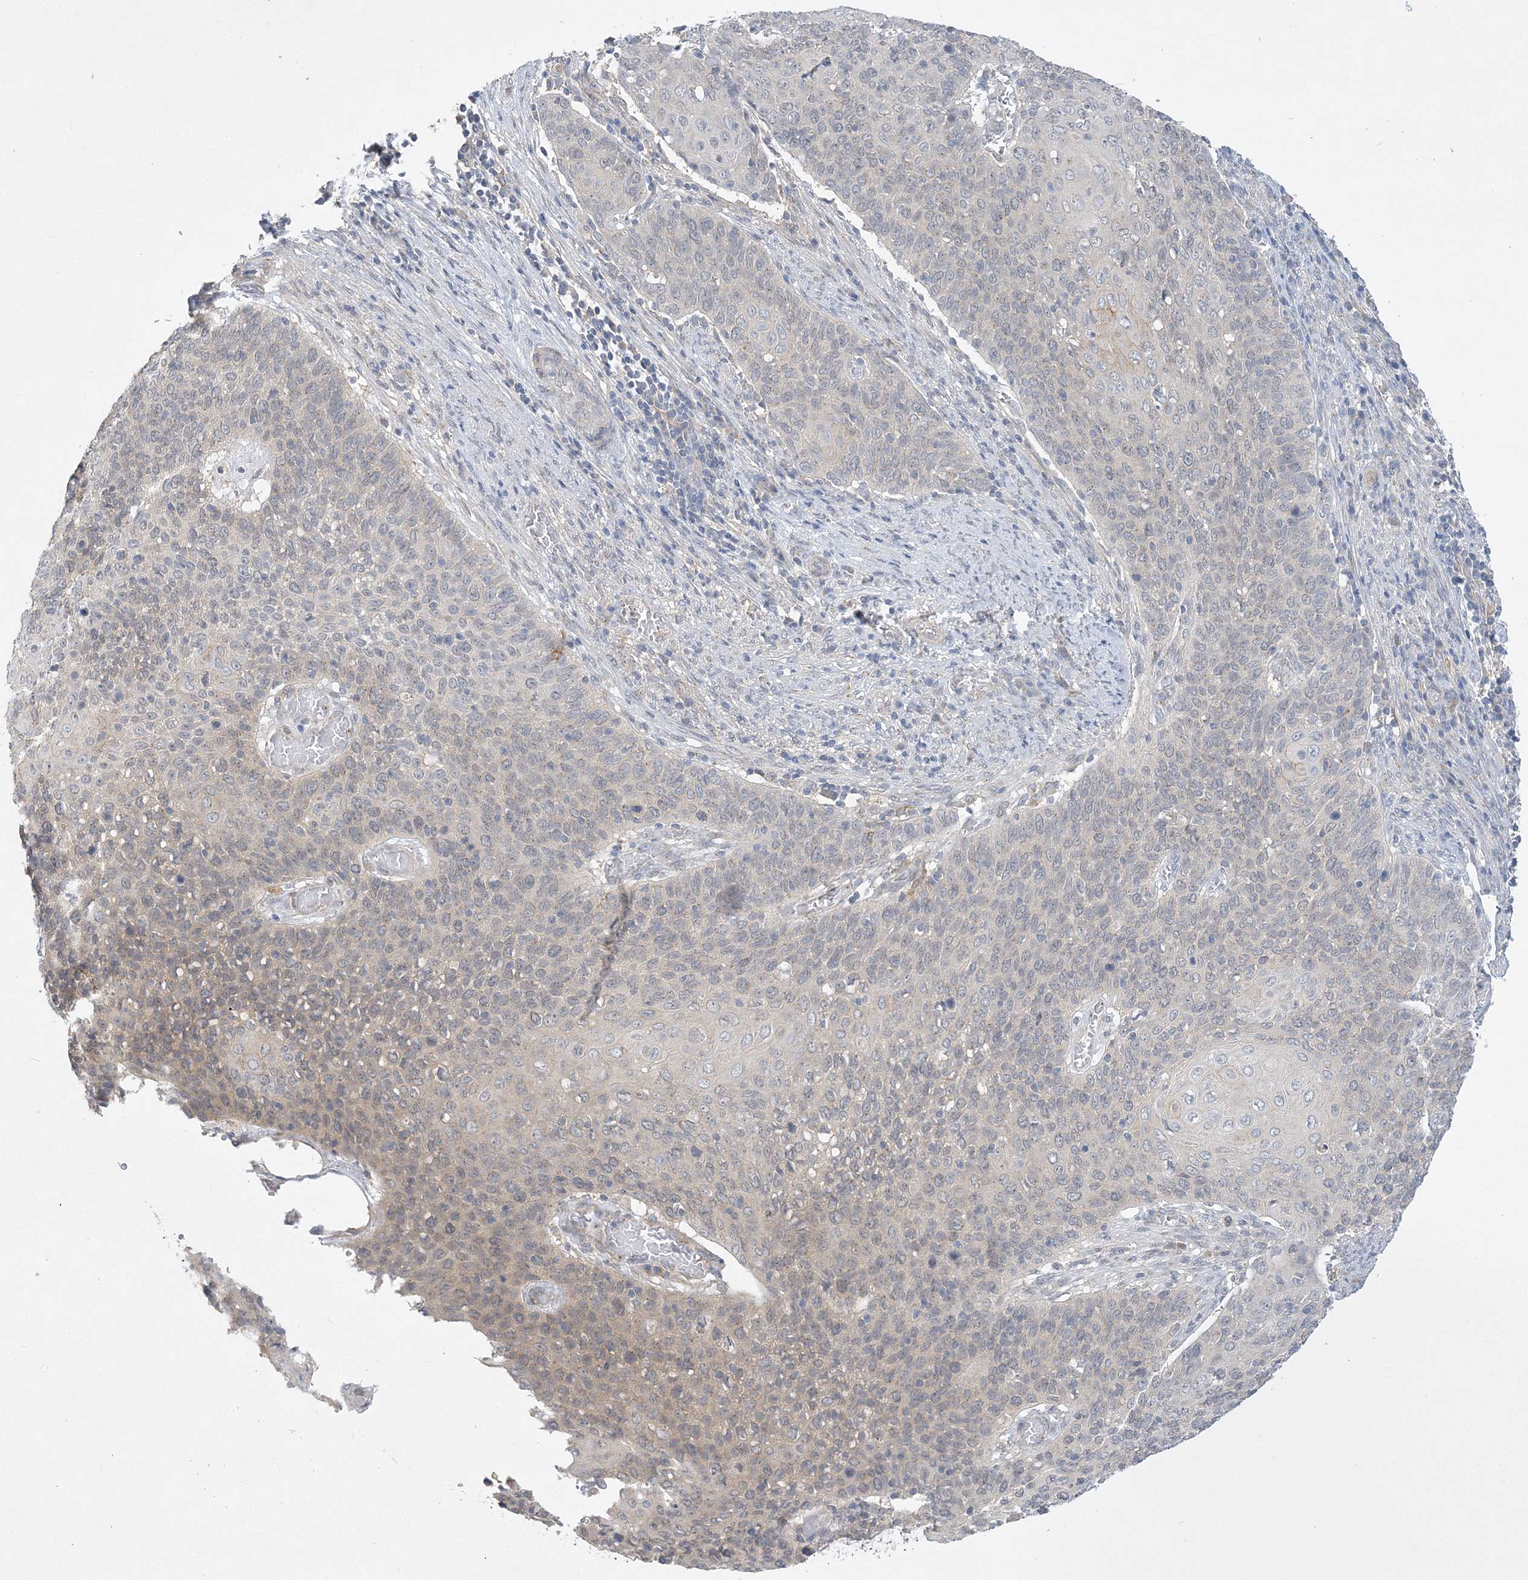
{"staining": {"intensity": "weak", "quantity": "<25%", "location": "cytoplasmic/membranous"}, "tissue": "cervical cancer", "cell_type": "Tumor cells", "image_type": "cancer", "snomed": [{"axis": "morphology", "description": "Squamous cell carcinoma, NOS"}, {"axis": "topography", "description": "Cervix"}], "caption": "Immunohistochemistry (IHC) image of human cervical squamous cell carcinoma stained for a protein (brown), which reveals no expression in tumor cells.", "gene": "ANKRD35", "patient": {"sex": "female", "age": 39}}